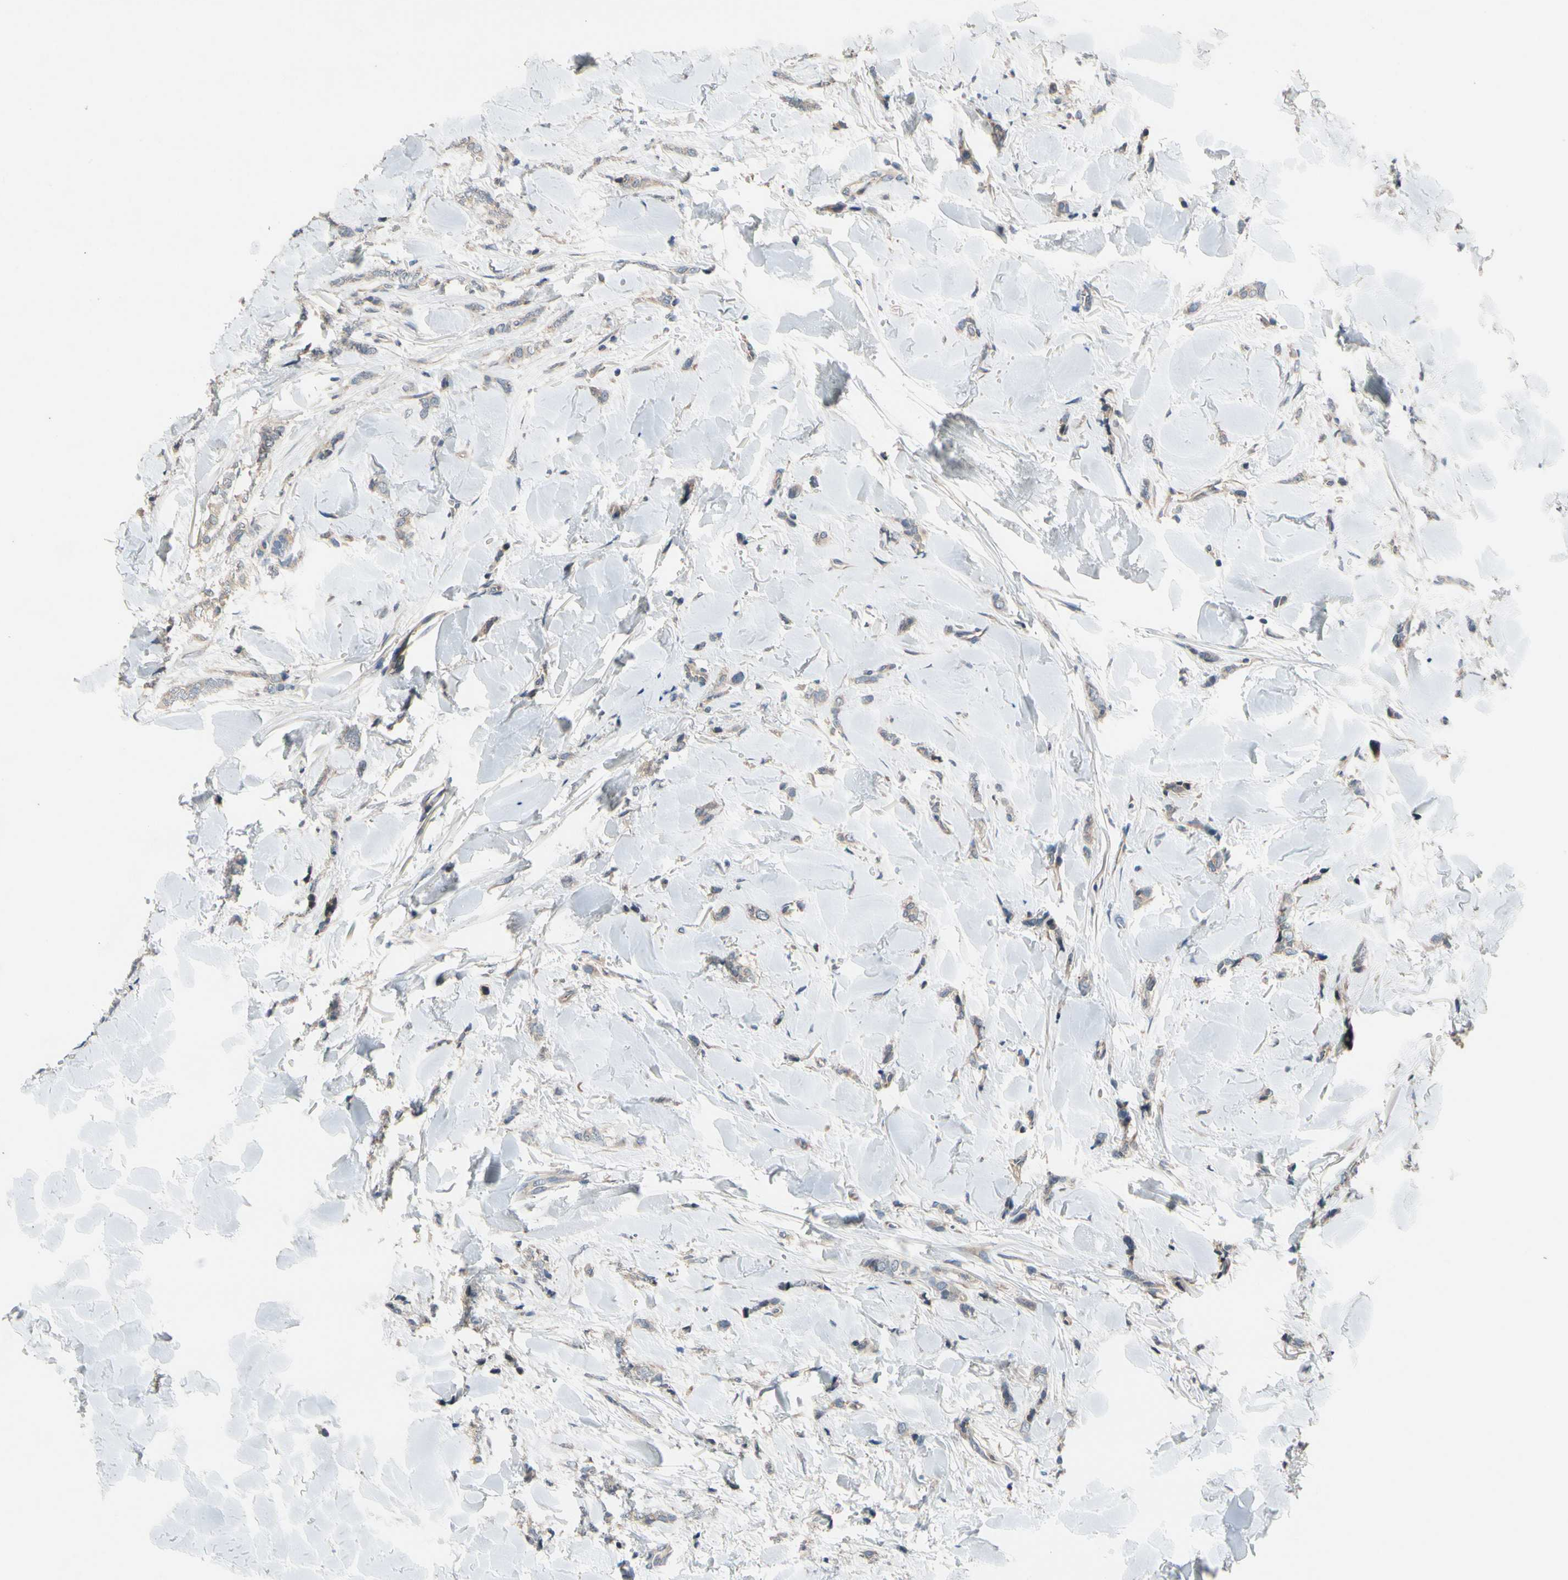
{"staining": {"intensity": "weak", "quantity": ">75%", "location": "cytoplasmic/membranous"}, "tissue": "breast cancer", "cell_type": "Tumor cells", "image_type": "cancer", "snomed": [{"axis": "morphology", "description": "Lobular carcinoma"}, {"axis": "topography", "description": "Skin"}, {"axis": "topography", "description": "Breast"}], "caption": "A micrograph showing weak cytoplasmic/membranous expression in approximately >75% of tumor cells in breast cancer (lobular carcinoma), as visualized by brown immunohistochemical staining.", "gene": "ICAM5", "patient": {"sex": "female", "age": 46}}